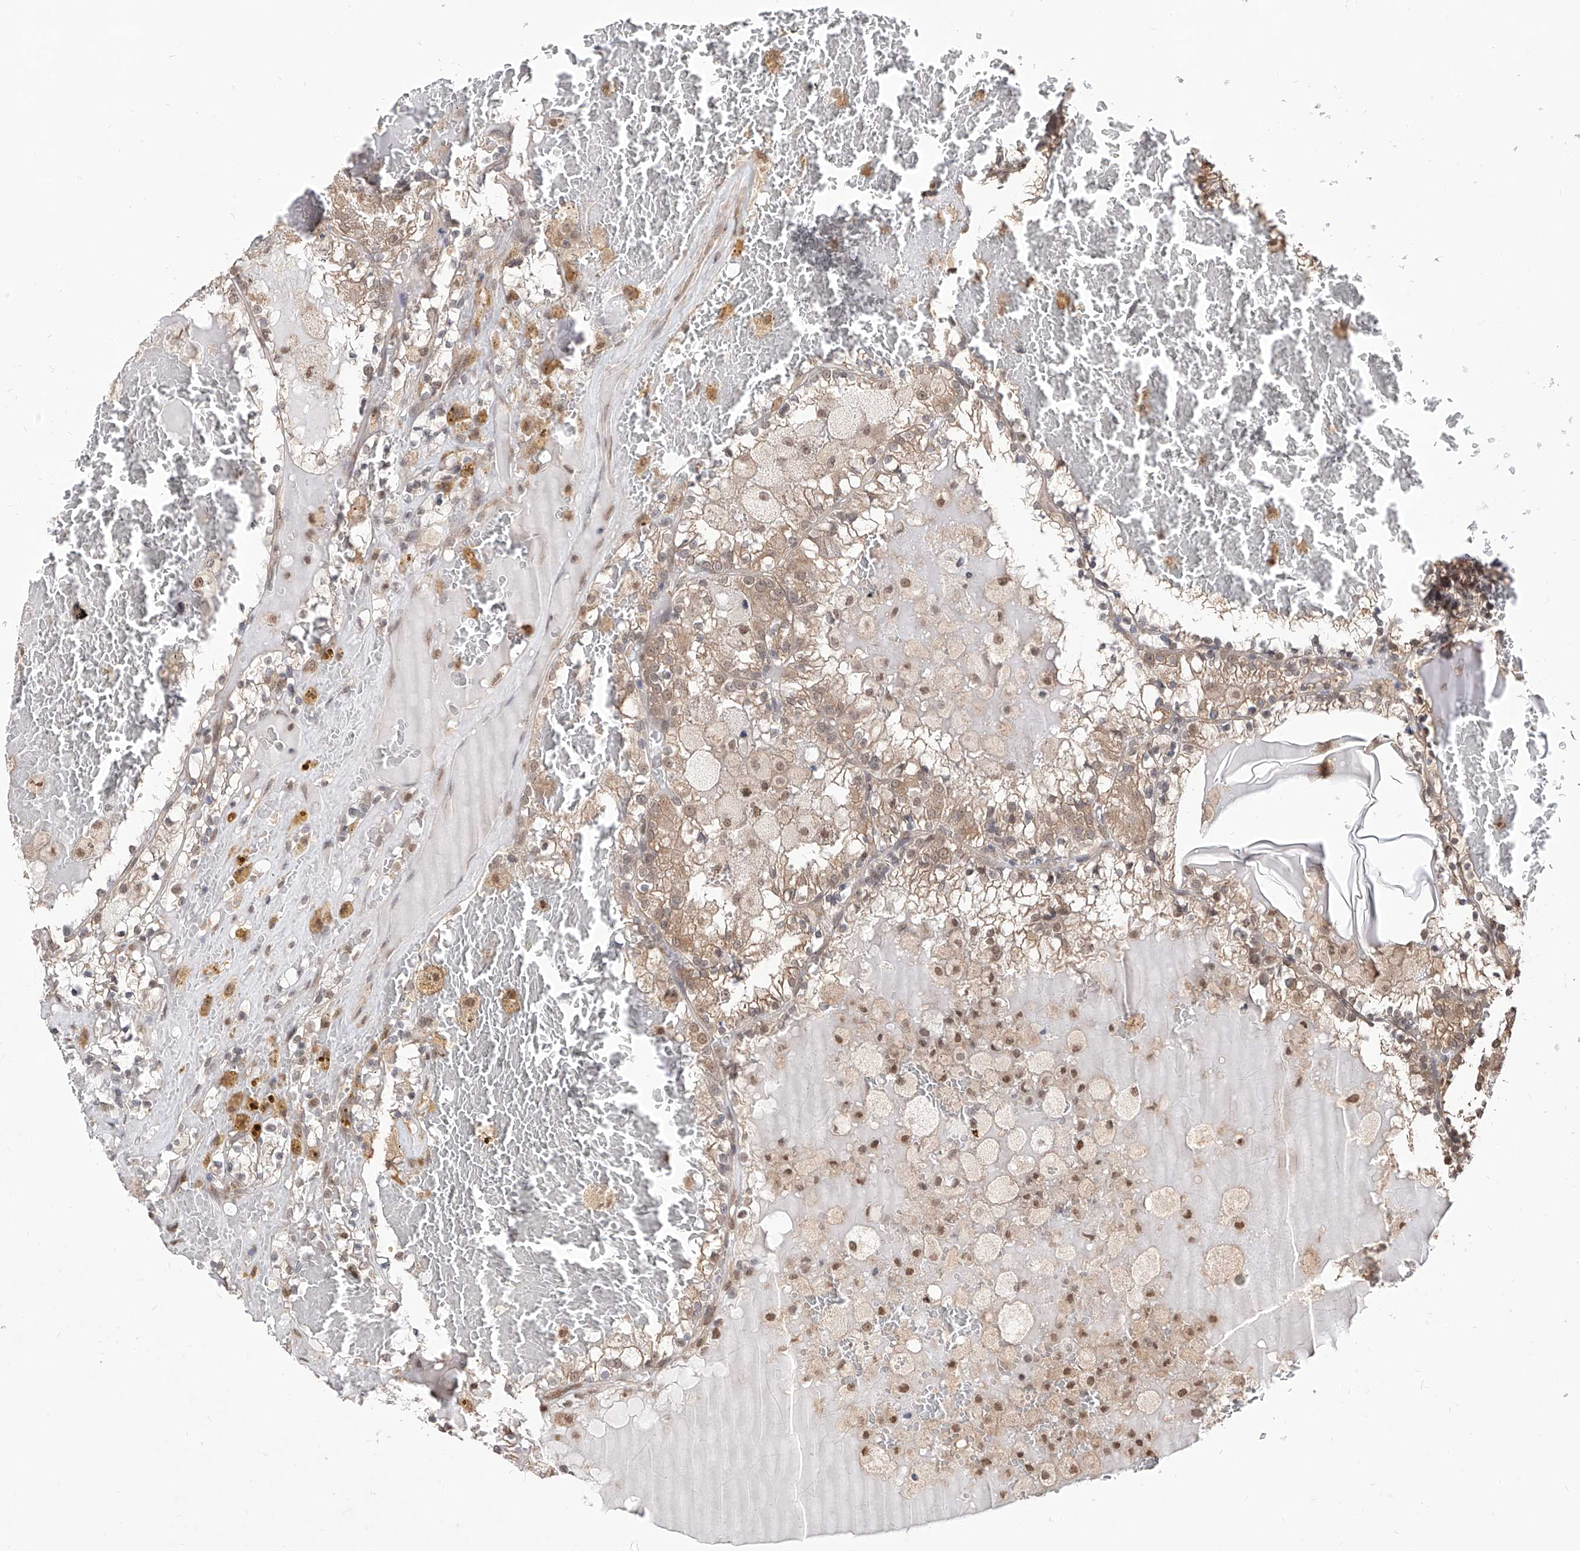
{"staining": {"intensity": "weak", "quantity": ">75%", "location": "cytoplasmic/membranous,nuclear"}, "tissue": "renal cancer", "cell_type": "Tumor cells", "image_type": "cancer", "snomed": [{"axis": "morphology", "description": "Adenocarcinoma, NOS"}, {"axis": "topography", "description": "Kidney"}], "caption": "This histopathology image demonstrates immunohistochemistry (IHC) staining of human renal cancer (adenocarcinoma), with low weak cytoplasmic/membranous and nuclear positivity in approximately >75% of tumor cells.", "gene": "C8orf82", "patient": {"sex": "female", "age": 56}}